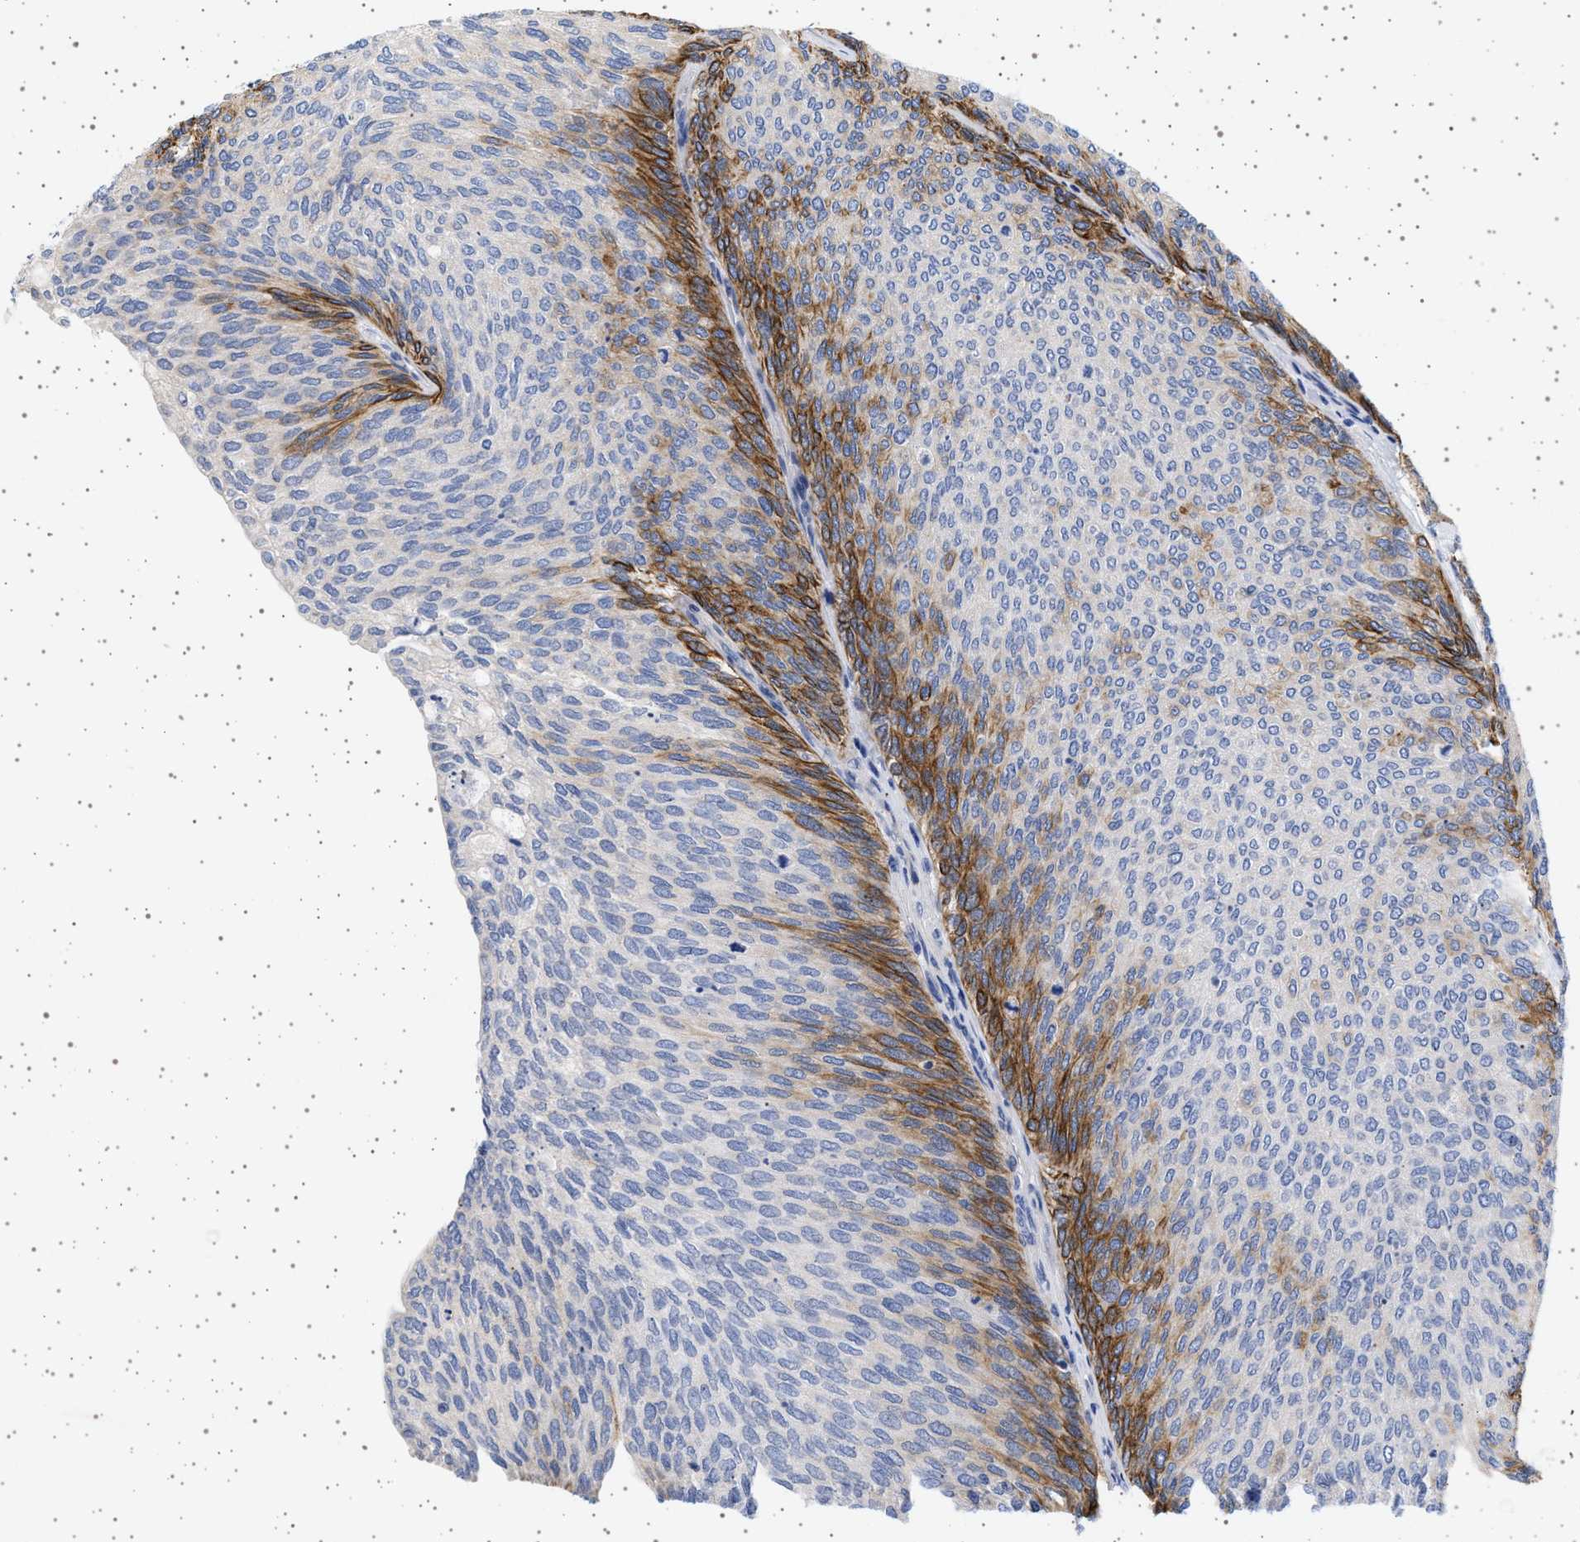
{"staining": {"intensity": "moderate", "quantity": "<25%", "location": "cytoplasmic/membranous"}, "tissue": "urothelial cancer", "cell_type": "Tumor cells", "image_type": "cancer", "snomed": [{"axis": "morphology", "description": "Urothelial carcinoma, Low grade"}, {"axis": "topography", "description": "Urinary bladder"}], "caption": "Protein staining of low-grade urothelial carcinoma tissue shows moderate cytoplasmic/membranous staining in about <25% of tumor cells.", "gene": "TRMT10B", "patient": {"sex": "female", "age": 79}}